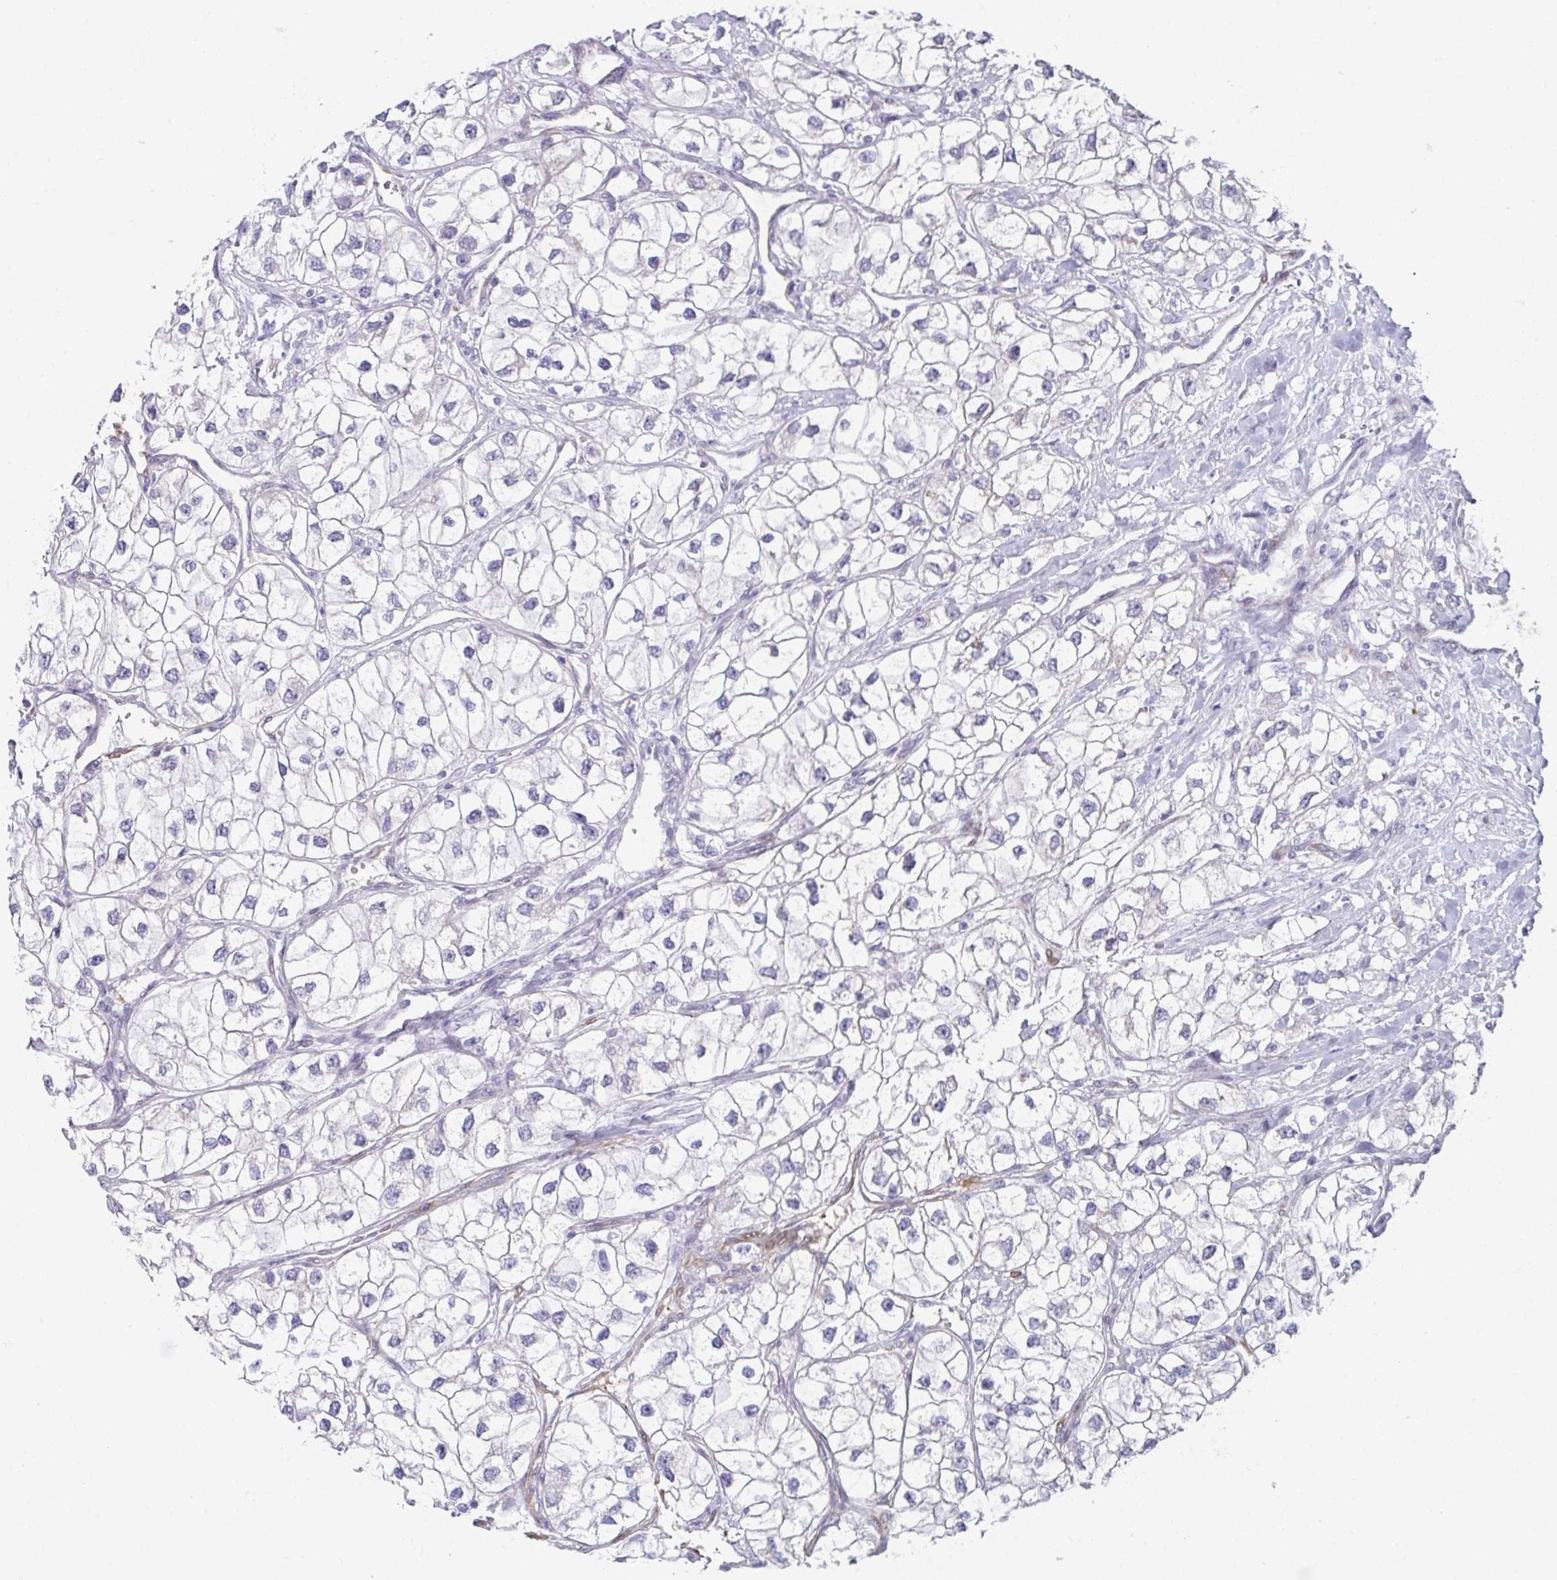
{"staining": {"intensity": "negative", "quantity": "none", "location": "none"}, "tissue": "renal cancer", "cell_type": "Tumor cells", "image_type": "cancer", "snomed": [{"axis": "morphology", "description": "Adenocarcinoma, NOS"}, {"axis": "topography", "description": "Kidney"}], "caption": "High magnification brightfield microscopy of renal adenocarcinoma stained with DAB (3,3'-diaminobenzidine) (brown) and counterstained with hematoxylin (blue): tumor cells show no significant expression. (DAB (3,3'-diaminobenzidine) IHC visualized using brightfield microscopy, high magnification).", "gene": "RBP1", "patient": {"sex": "male", "age": 59}}